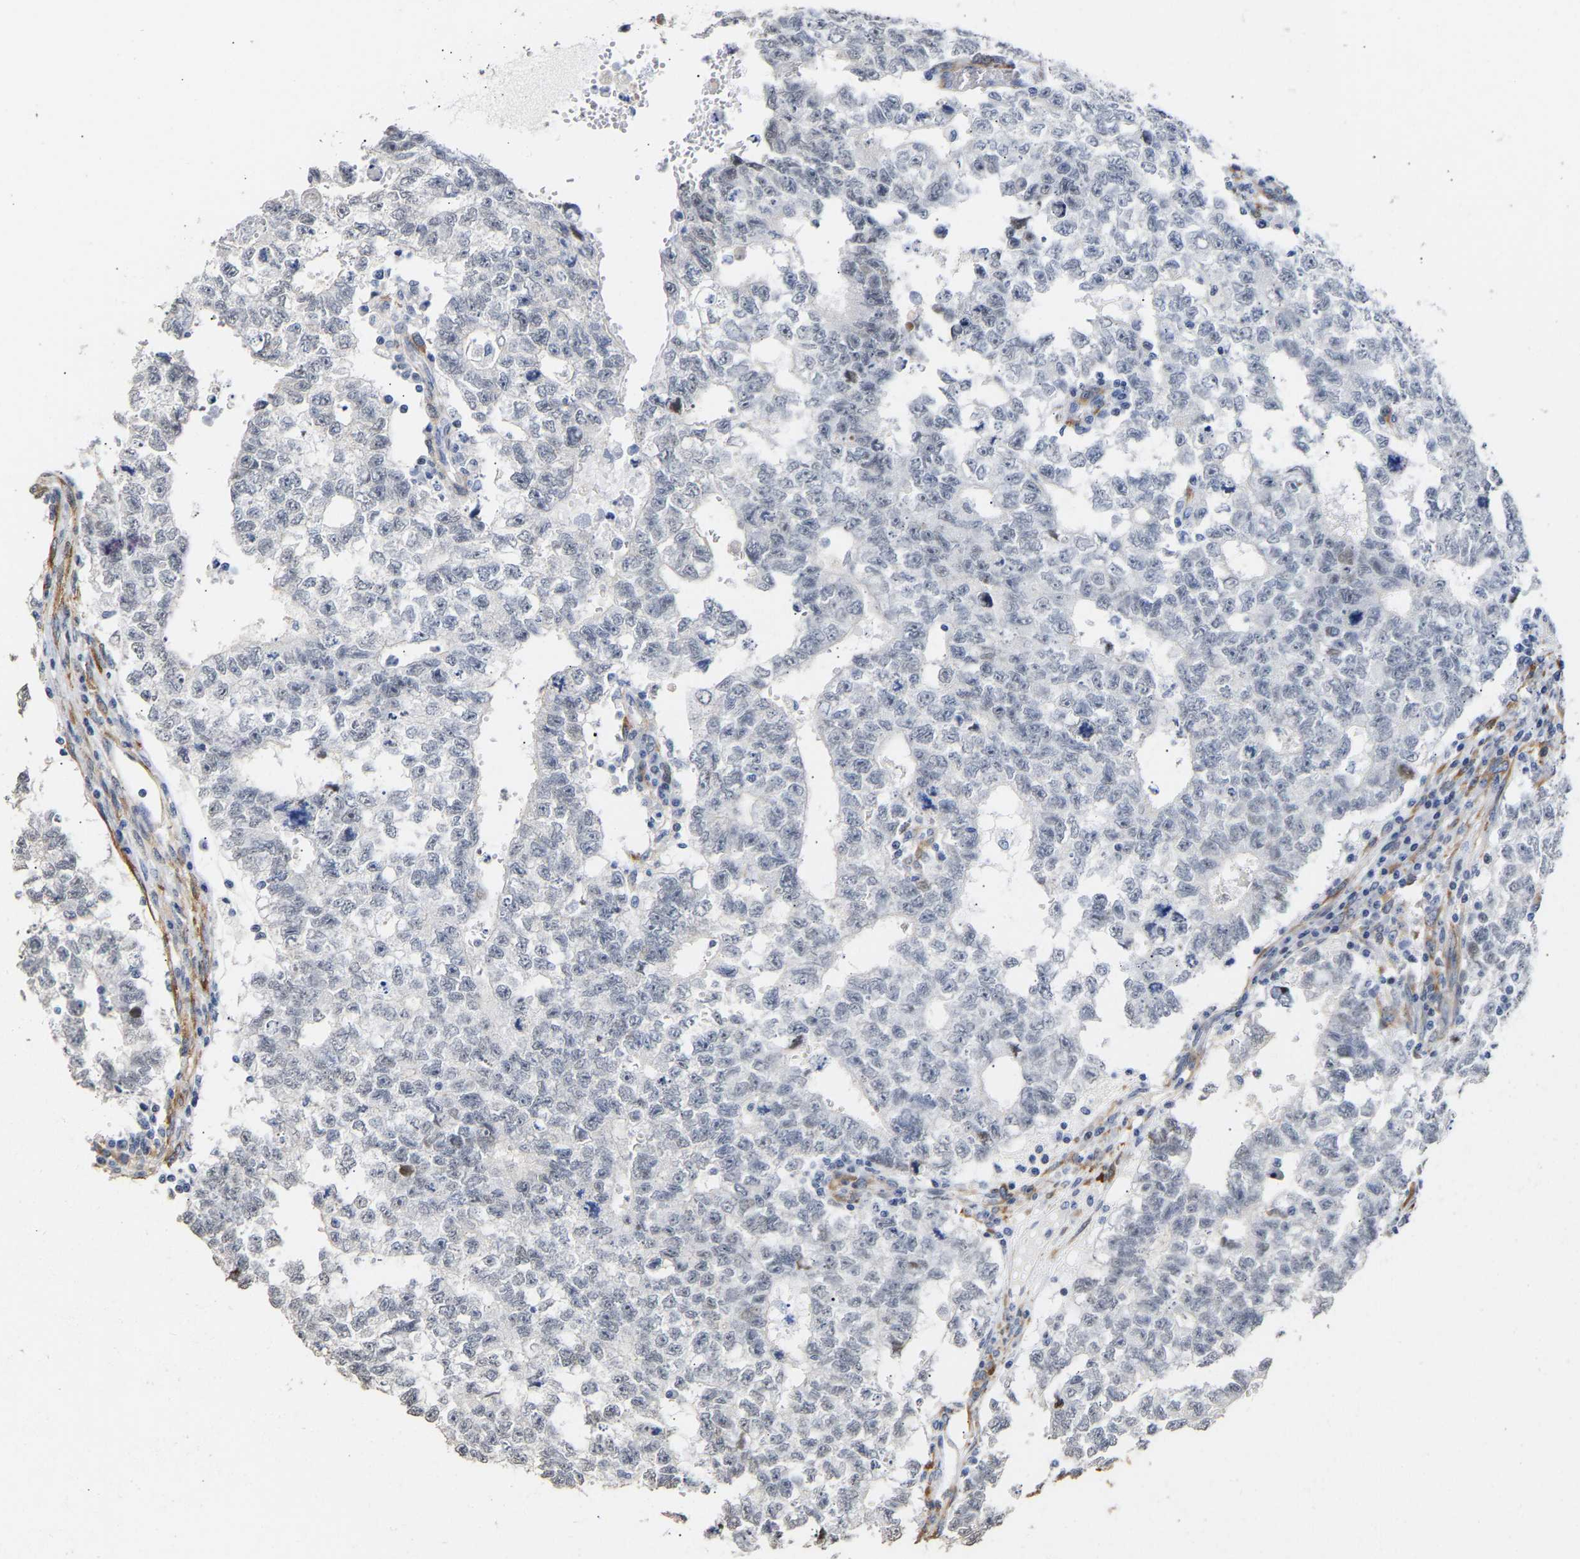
{"staining": {"intensity": "negative", "quantity": "none", "location": "none"}, "tissue": "testis cancer", "cell_type": "Tumor cells", "image_type": "cancer", "snomed": [{"axis": "morphology", "description": "Seminoma, NOS"}, {"axis": "morphology", "description": "Carcinoma, Embryonal, NOS"}, {"axis": "topography", "description": "Testis"}], "caption": "High magnification brightfield microscopy of testis cancer (embryonal carcinoma) stained with DAB (3,3'-diaminobenzidine) (brown) and counterstained with hematoxylin (blue): tumor cells show no significant positivity.", "gene": "AMPH", "patient": {"sex": "male", "age": 38}}